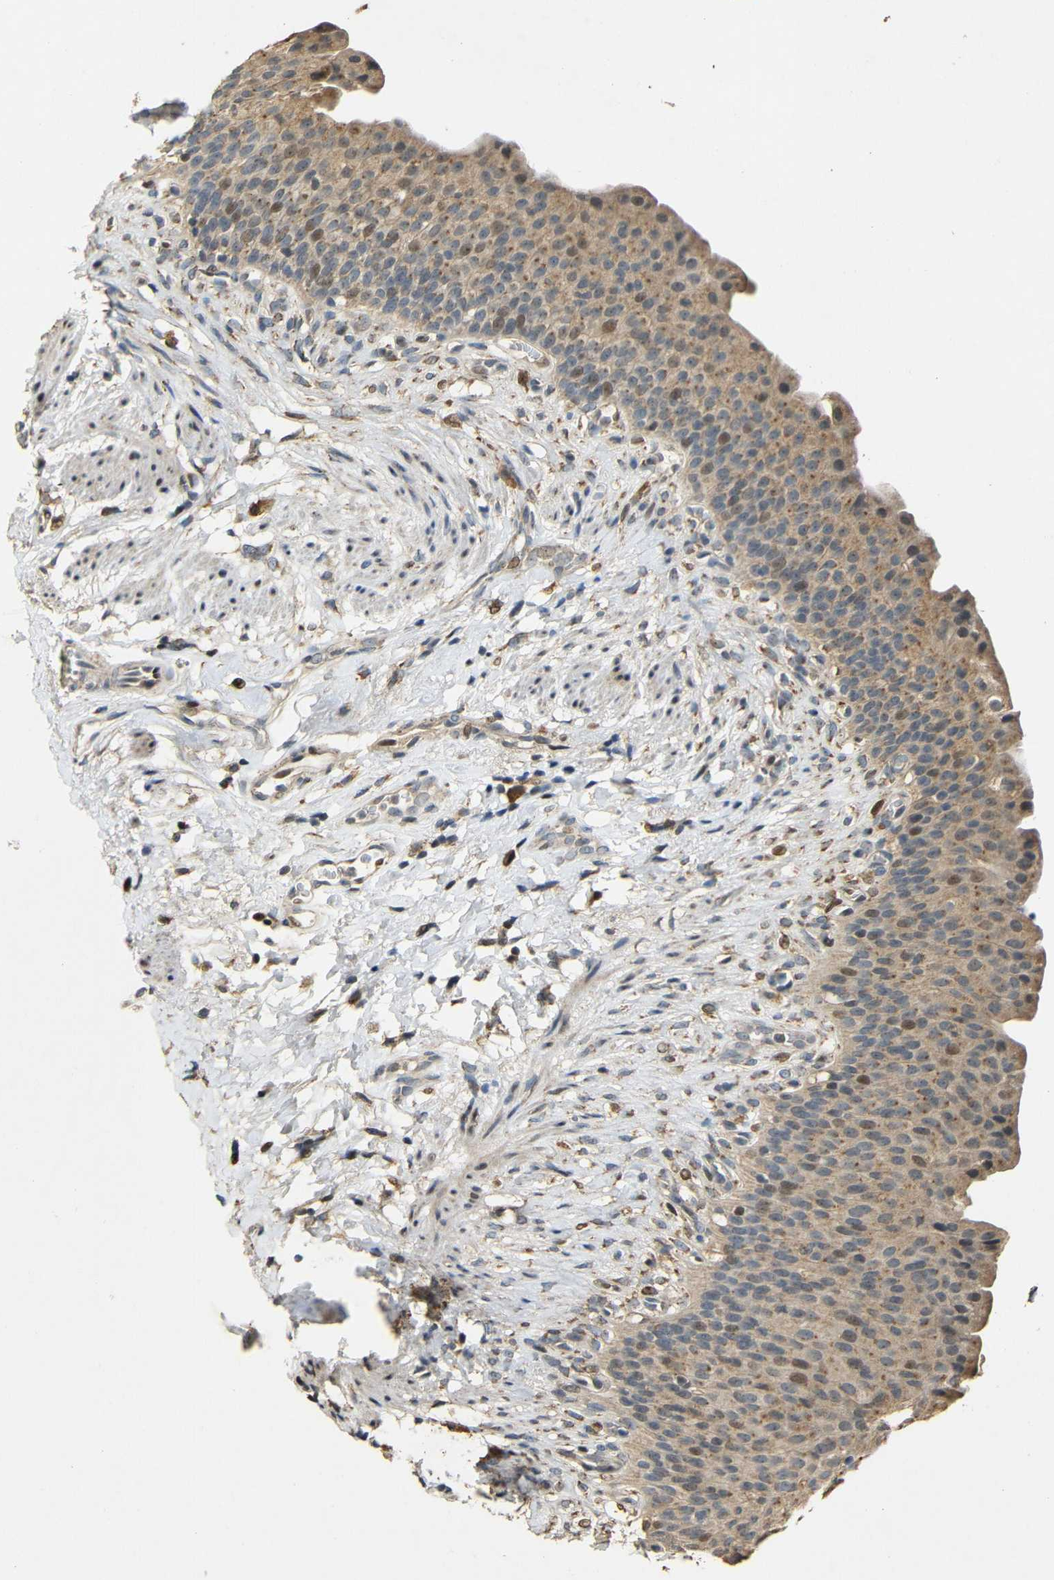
{"staining": {"intensity": "moderate", "quantity": ">75%", "location": "cytoplasmic/membranous,nuclear"}, "tissue": "urinary bladder", "cell_type": "Urothelial cells", "image_type": "normal", "snomed": [{"axis": "morphology", "description": "Normal tissue, NOS"}, {"axis": "topography", "description": "Urinary bladder"}], "caption": "A brown stain highlights moderate cytoplasmic/membranous,nuclear staining of a protein in urothelial cells of normal human urinary bladder. (Stains: DAB (3,3'-diaminobenzidine) in brown, nuclei in blue, Microscopy: brightfield microscopy at high magnification).", "gene": "KAZALD1", "patient": {"sex": "female", "age": 79}}